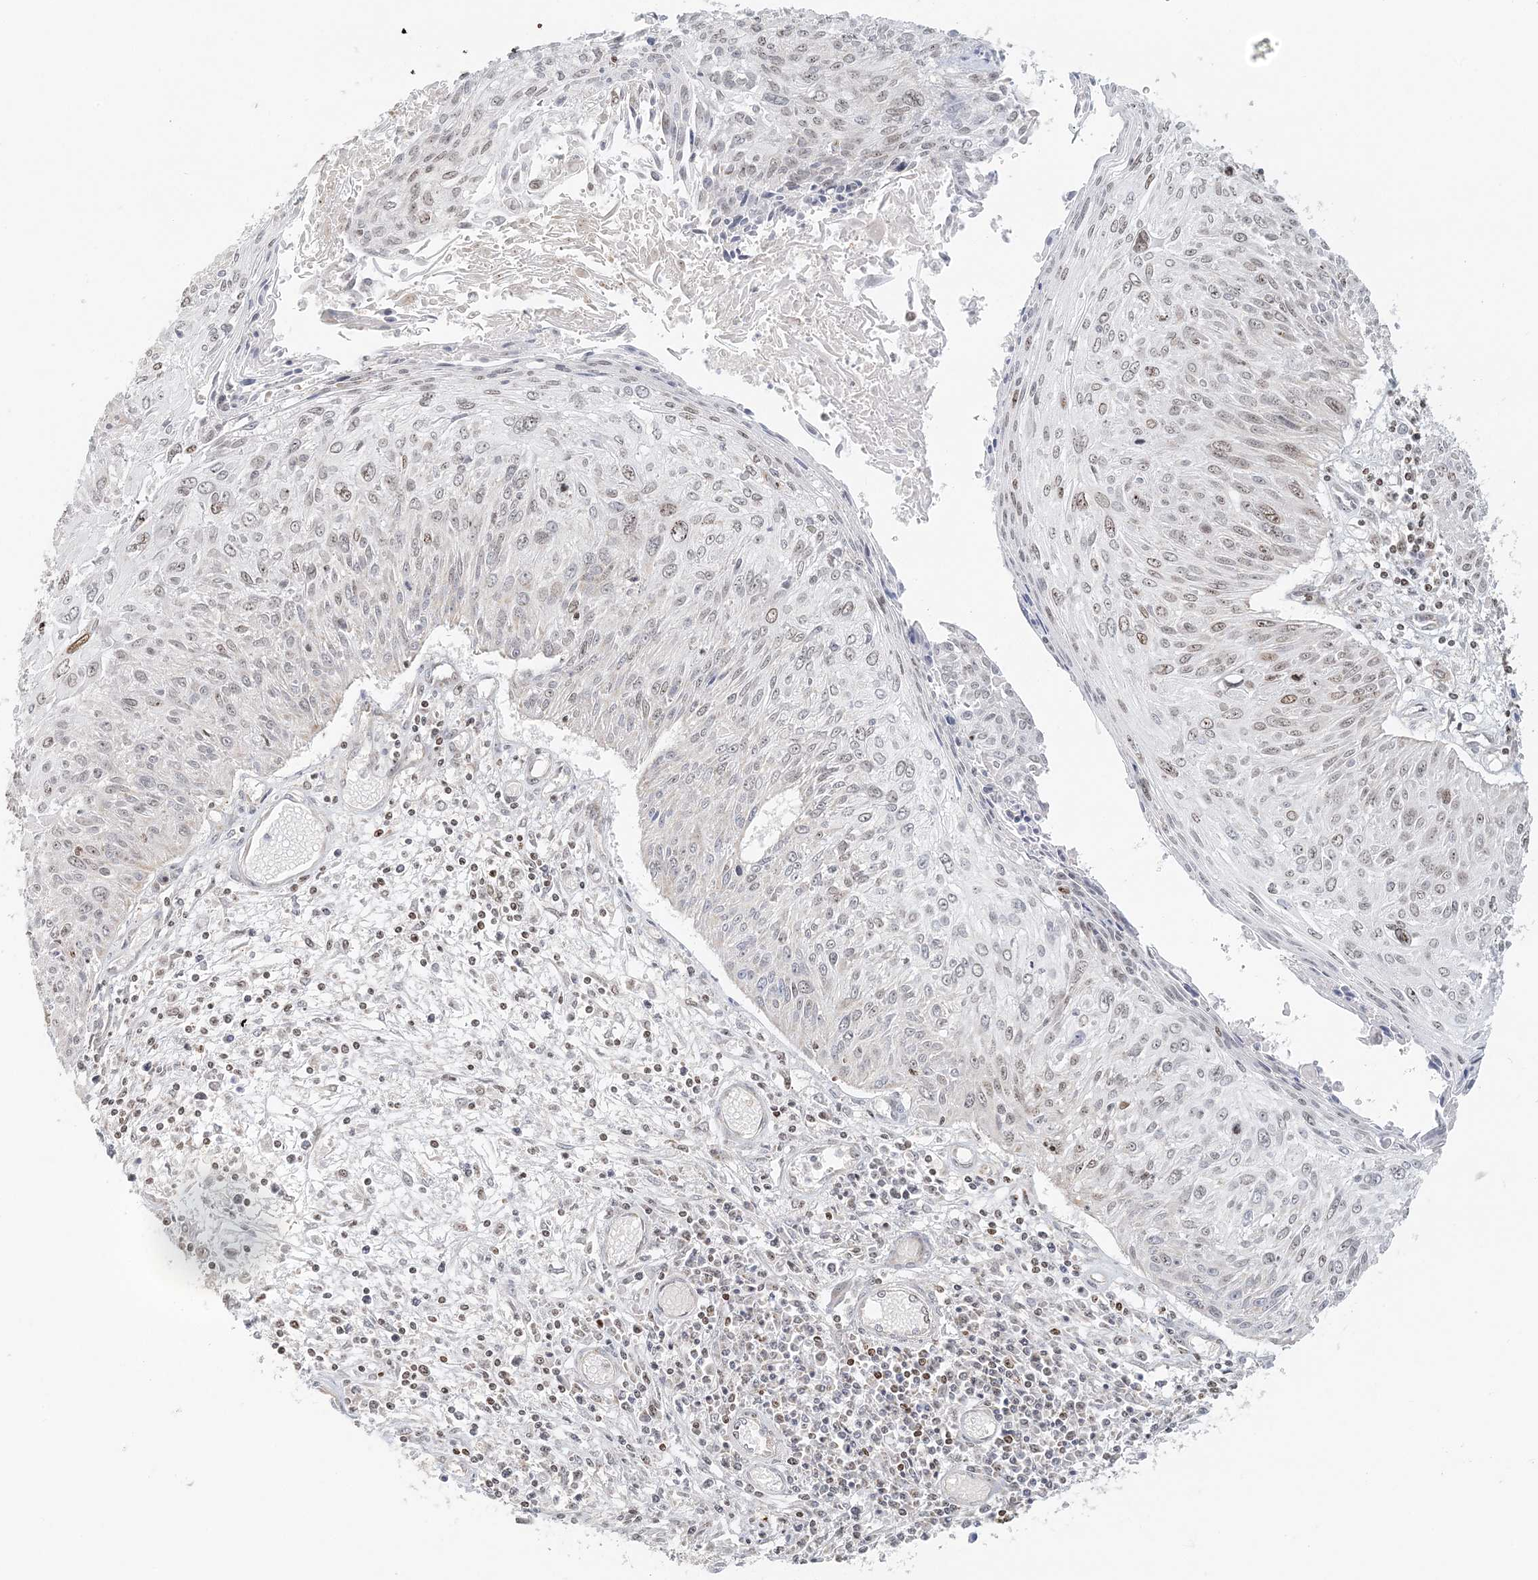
{"staining": {"intensity": "negative", "quantity": "none", "location": "none"}, "tissue": "cervical cancer", "cell_type": "Tumor cells", "image_type": "cancer", "snomed": [{"axis": "morphology", "description": "Squamous cell carcinoma, NOS"}, {"axis": "topography", "description": "Cervix"}], "caption": "Immunohistochemistry (IHC) photomicrograph of neoplastic tissue: human cervical cancer stained with DAB (3,3'-diaminobenzidine) exhibits no significant protein positivity in tumor cells. The staining was performed using DAB (3,3'-diaminobenzidine) to visualize the protein expression in brown, while the nuclei were stained in blue with hematoxylin (Magnification: 20x).", "gene": "UBE2F", "patient": {"sex": "female", "age": 51}}